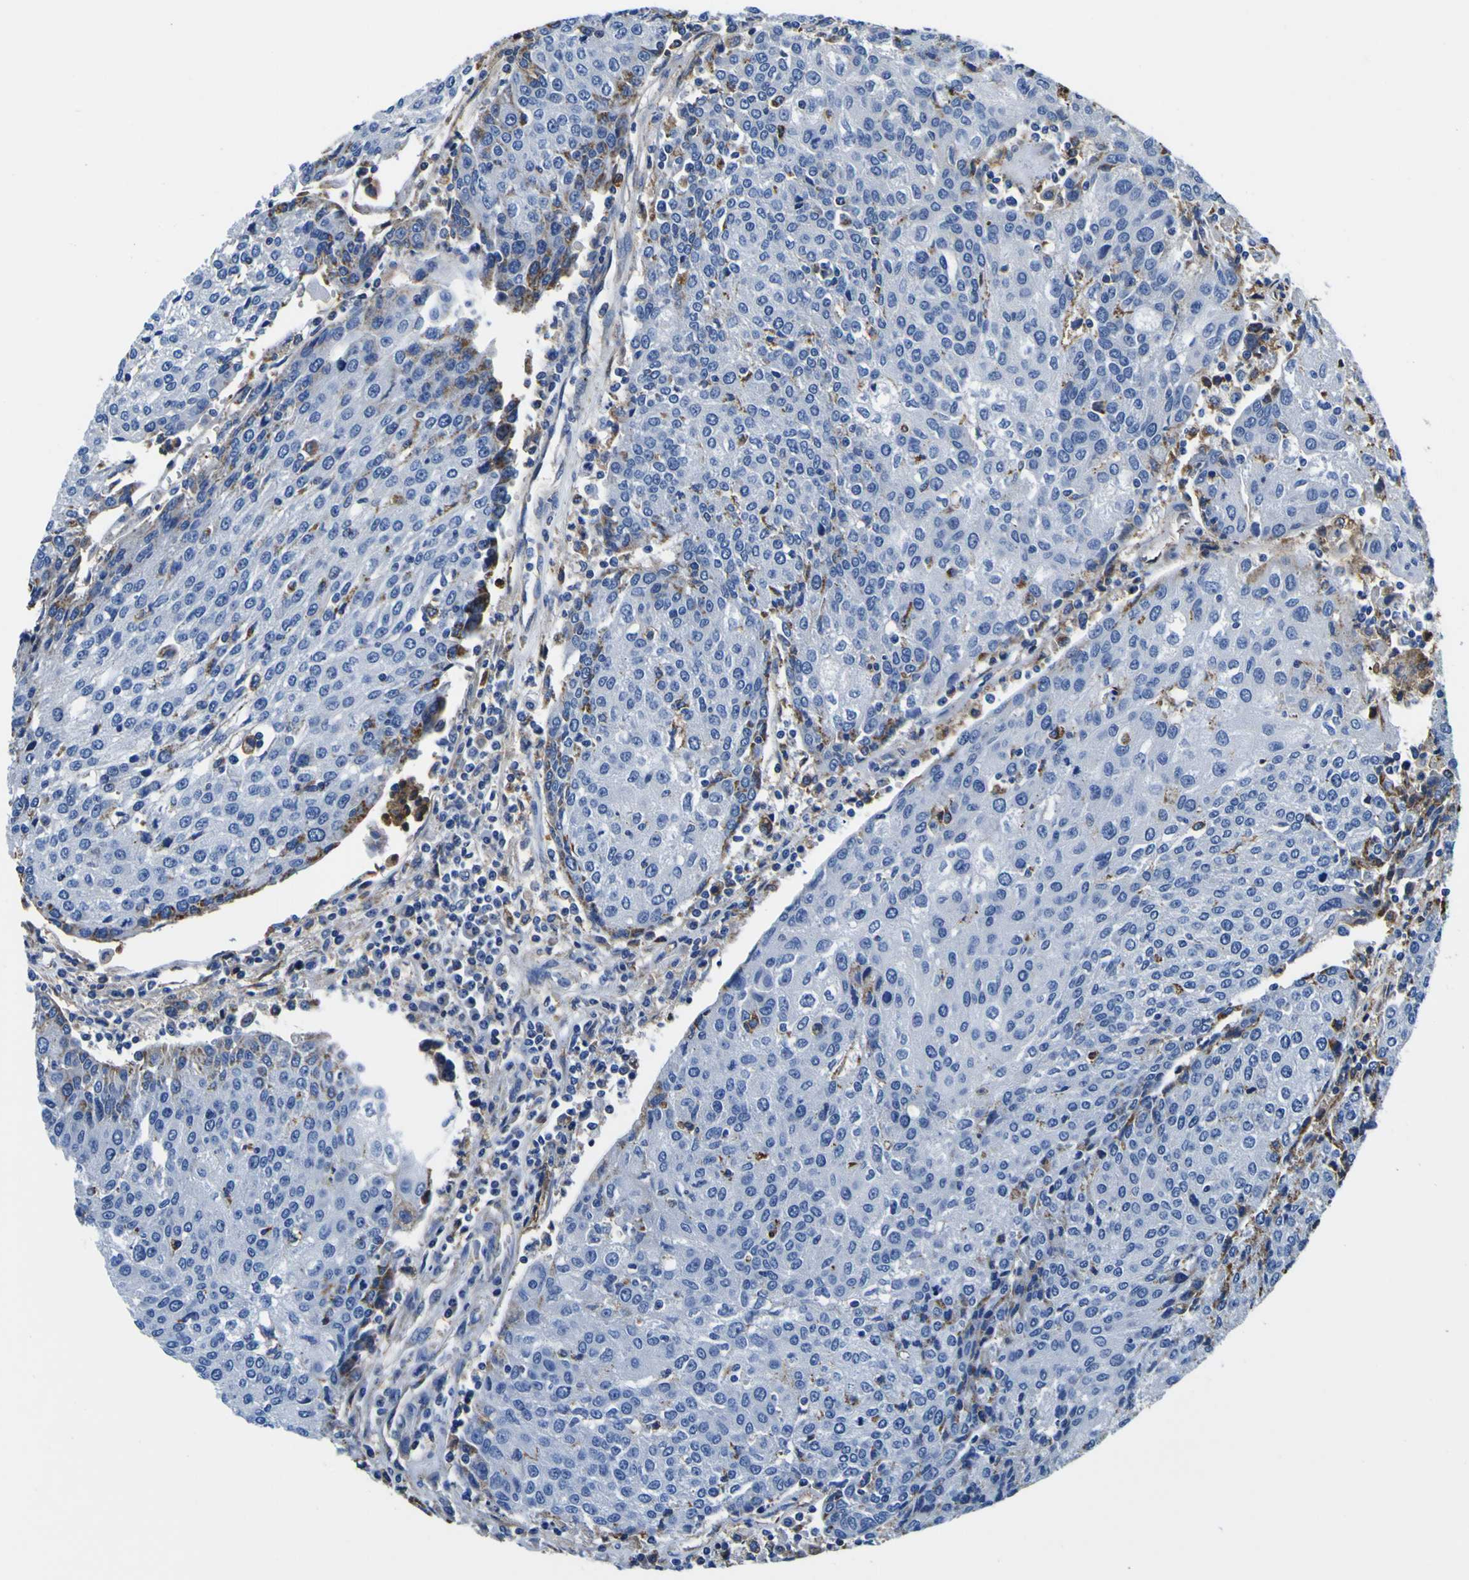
{"staining": {"intensity": "moderate", "quantity": "<25%", "location": "cytoplasmic/membranous"}, "tissue": "urothelial cancer", "cell_type": "Tumor cells", "image_type": "cancer", "snomed": [{"axis": "morphology", "description": "Urothelial carcinoma, High grade"}, {"axis": "topography", "description": "Urinary bladder"}], "caption": "Approximately <25% of tumor cells in human high-grade urothelial carcinoma display moderate cytoplasmic/membranous protein staining as visualized by brown immunohistochemical staining.", "gene": "PXDN", "patient": {"sex": "female", "age": 85}}